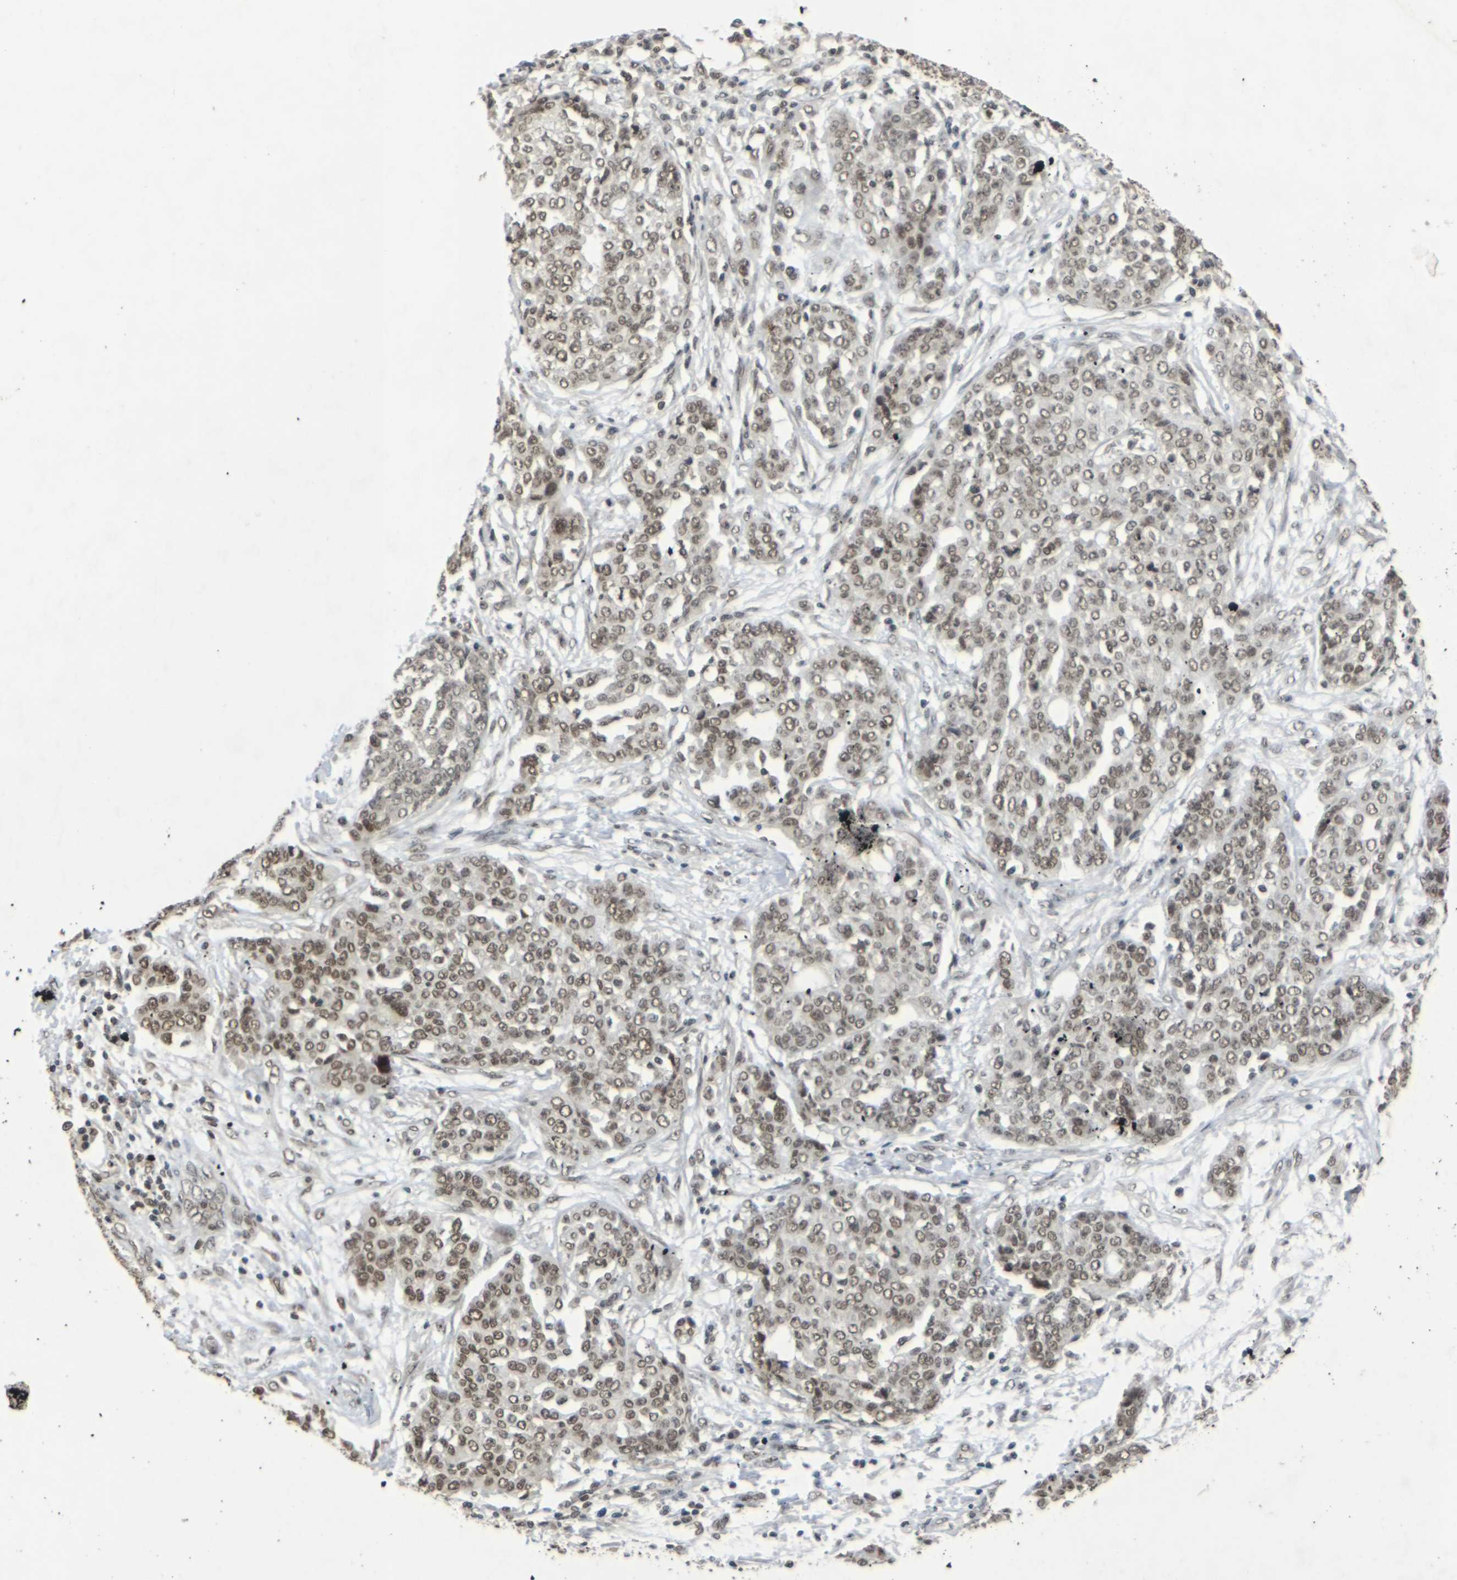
{"staining": {"intensity": "moderate", "quantity": ">75%", "location": "nuclear"}, "tissue": "ovarian cancer", "cell_type": "Tumor cells", "image_type": "cancer", "snomed": [{"axis": "morphology", "description": "Cystadenocarcinoma, serous, NOS"}, {"axis": "topography", "description": "Soft tissue"}, {"axis": "topography", "description": "Ovary"}], "caption": "DAB (3,3'-diaminobenzidine) immunohistochemical staining of human ovarian cancer displays moderate nuclear protein staining in approximately >75% of tumor cells. (DAB (3,3'-diaminobenzidine) = brown stain, brightfield microscopy at high magnification).", "gene": "NELFA", "patient": {"sex": "female", "age": 57}}